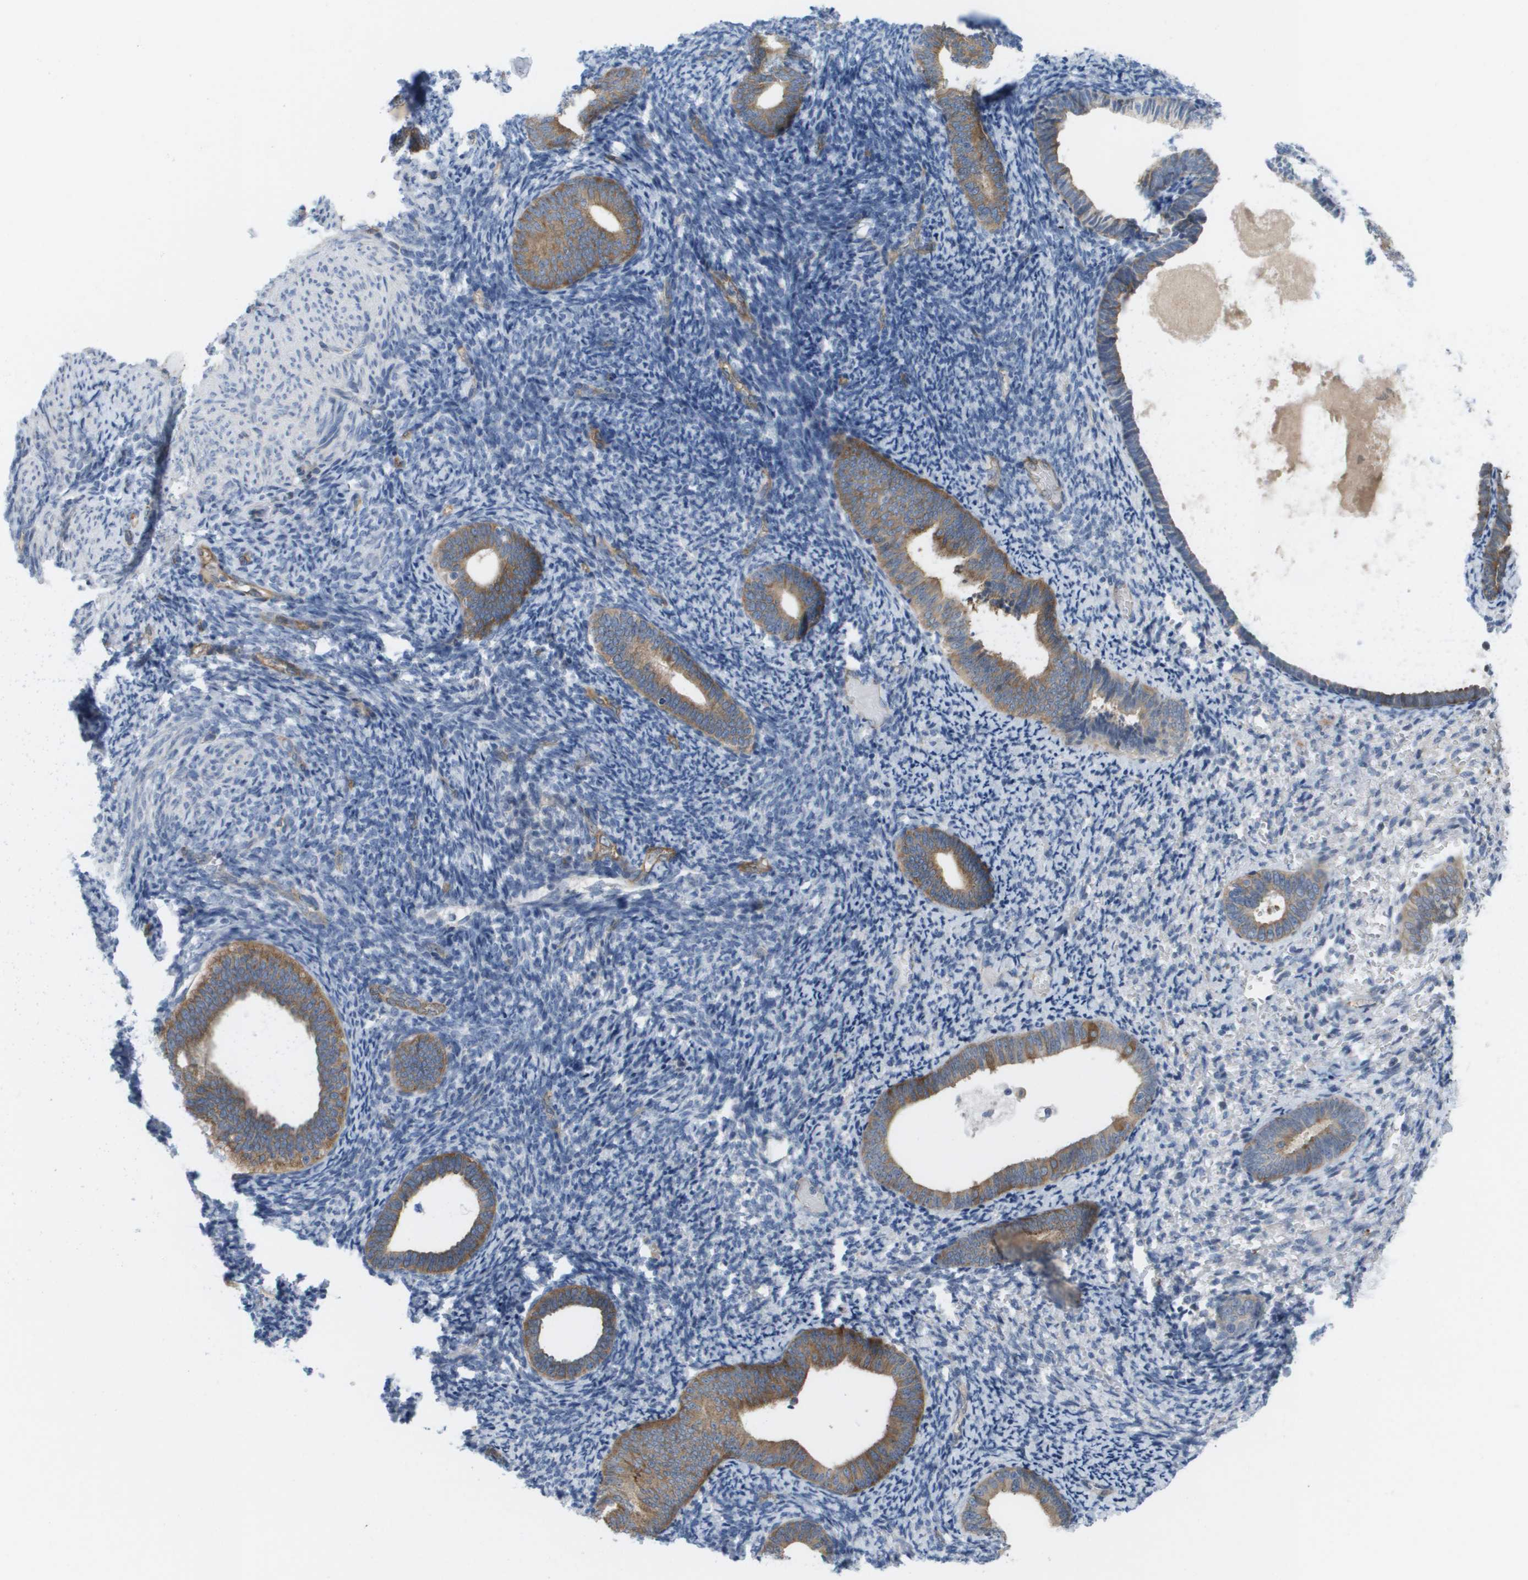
{"staining": {"intensity": "negative", "quantity": "none", "location": "none"}, "tissue": "endometrium", "cell_type": "Cells in endometrial stroma", "image_type": "normal", "snomed": [{"axis": "morphology", "description": "Normal tissue, NOS"}, {"axis": "topography", "description": "Endometrium"}], "caption": "The photomicrograph reveals no significant staining in cells in endometrial stroma of endometrium.", "gene": "MARCHF8", "patient": {"sex": "female", "age": 66}}